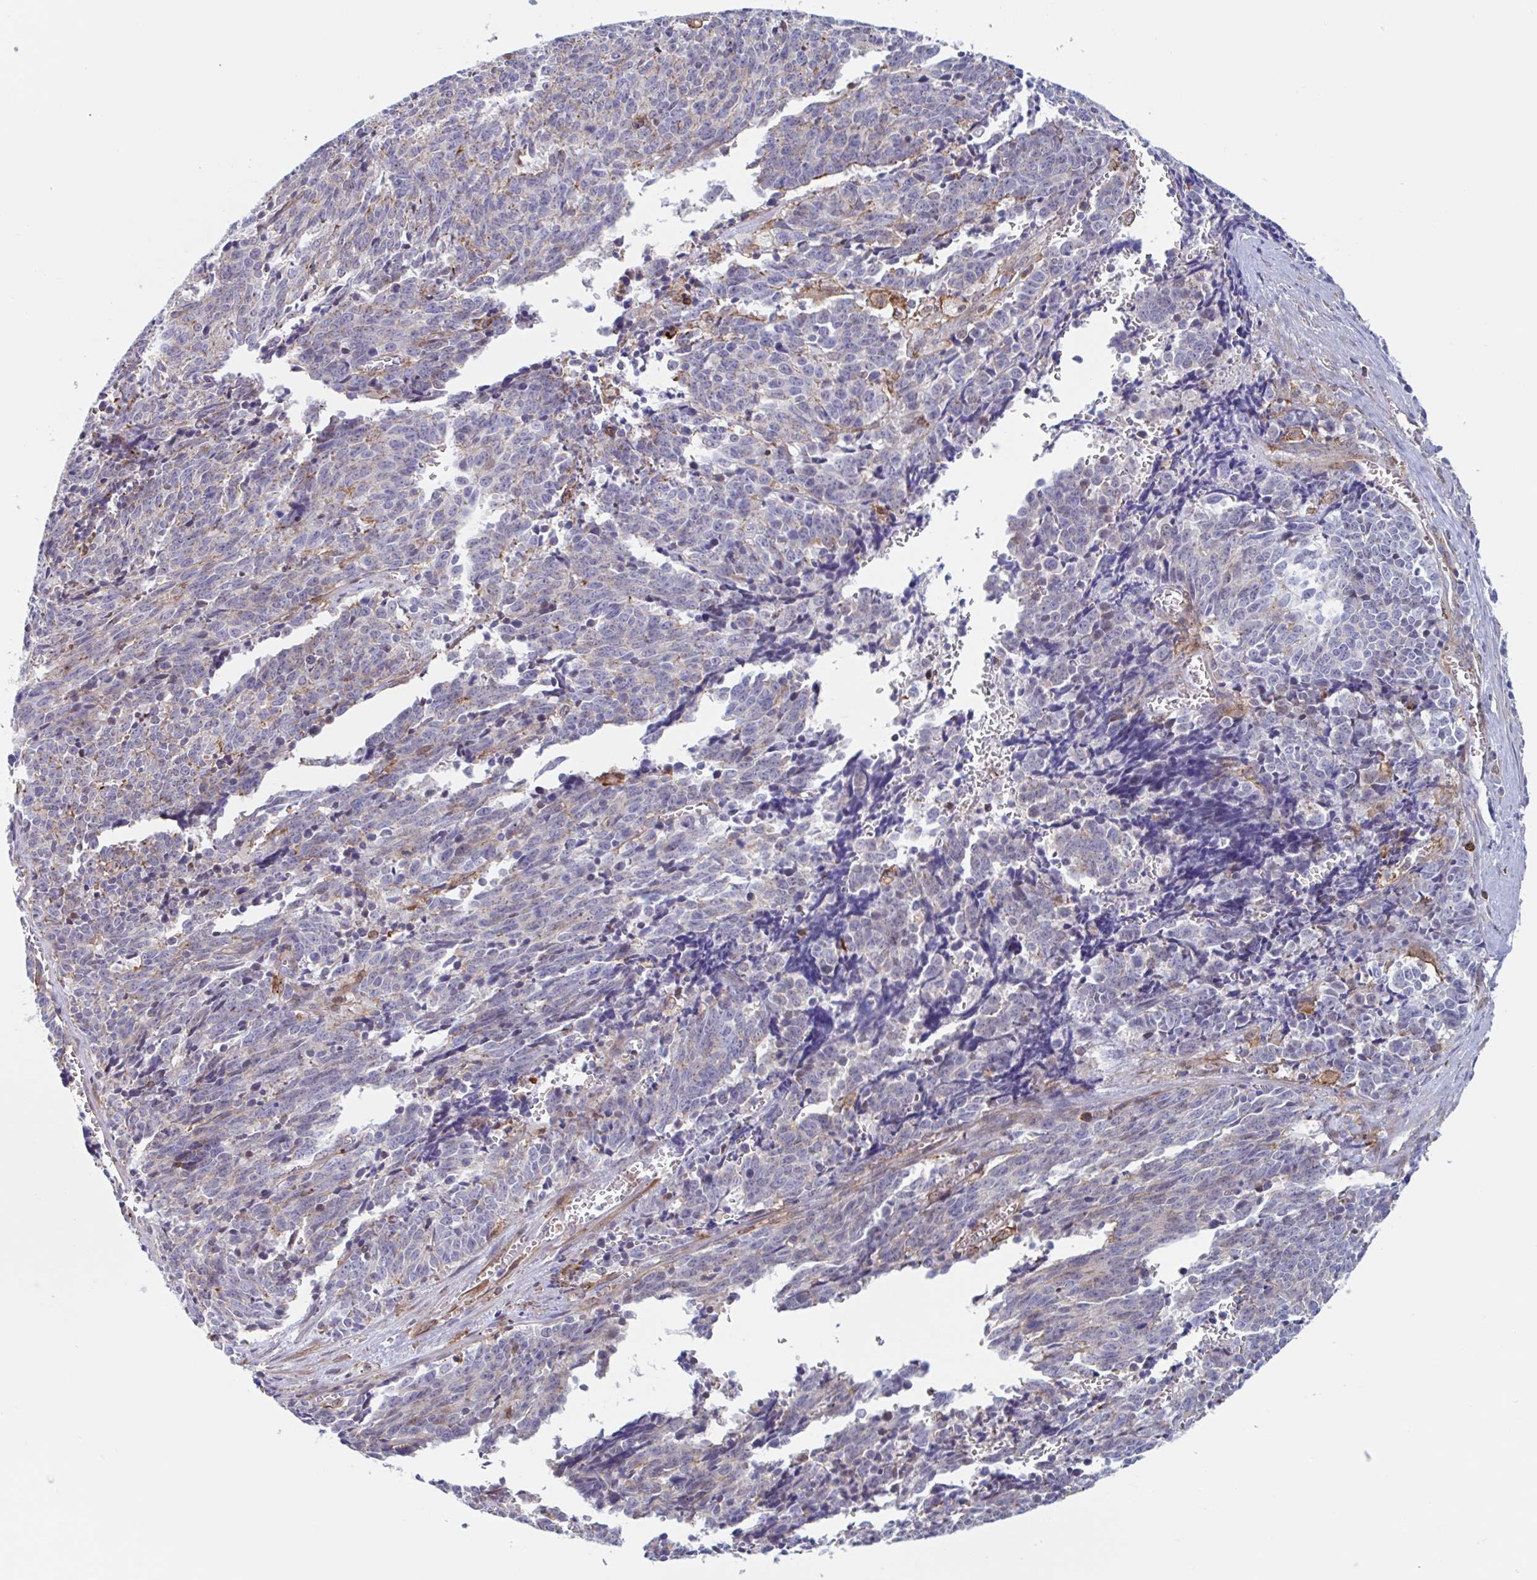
{"staining": {"intensity": "weak", "quantity": "<25%", "location": "cytoplasmic/membranous"}, "tissue": "cervical cancer", "cell_type": "Tumor cells", "image_type": "cancer", "snomed": [{"axis": "morphology", "description": "Squamous cell carcinoma, NOS"}, {"axis": "topography", "description": "Cervix"}], "caption": "Tumor cells are negative for brown protein staining in cervical cancer. (DAB immunohistochemistry (IHC) with hematoxylin counter stain).", "gene": "EFHD1", "patient": {"sex": "female", "age": 29}}